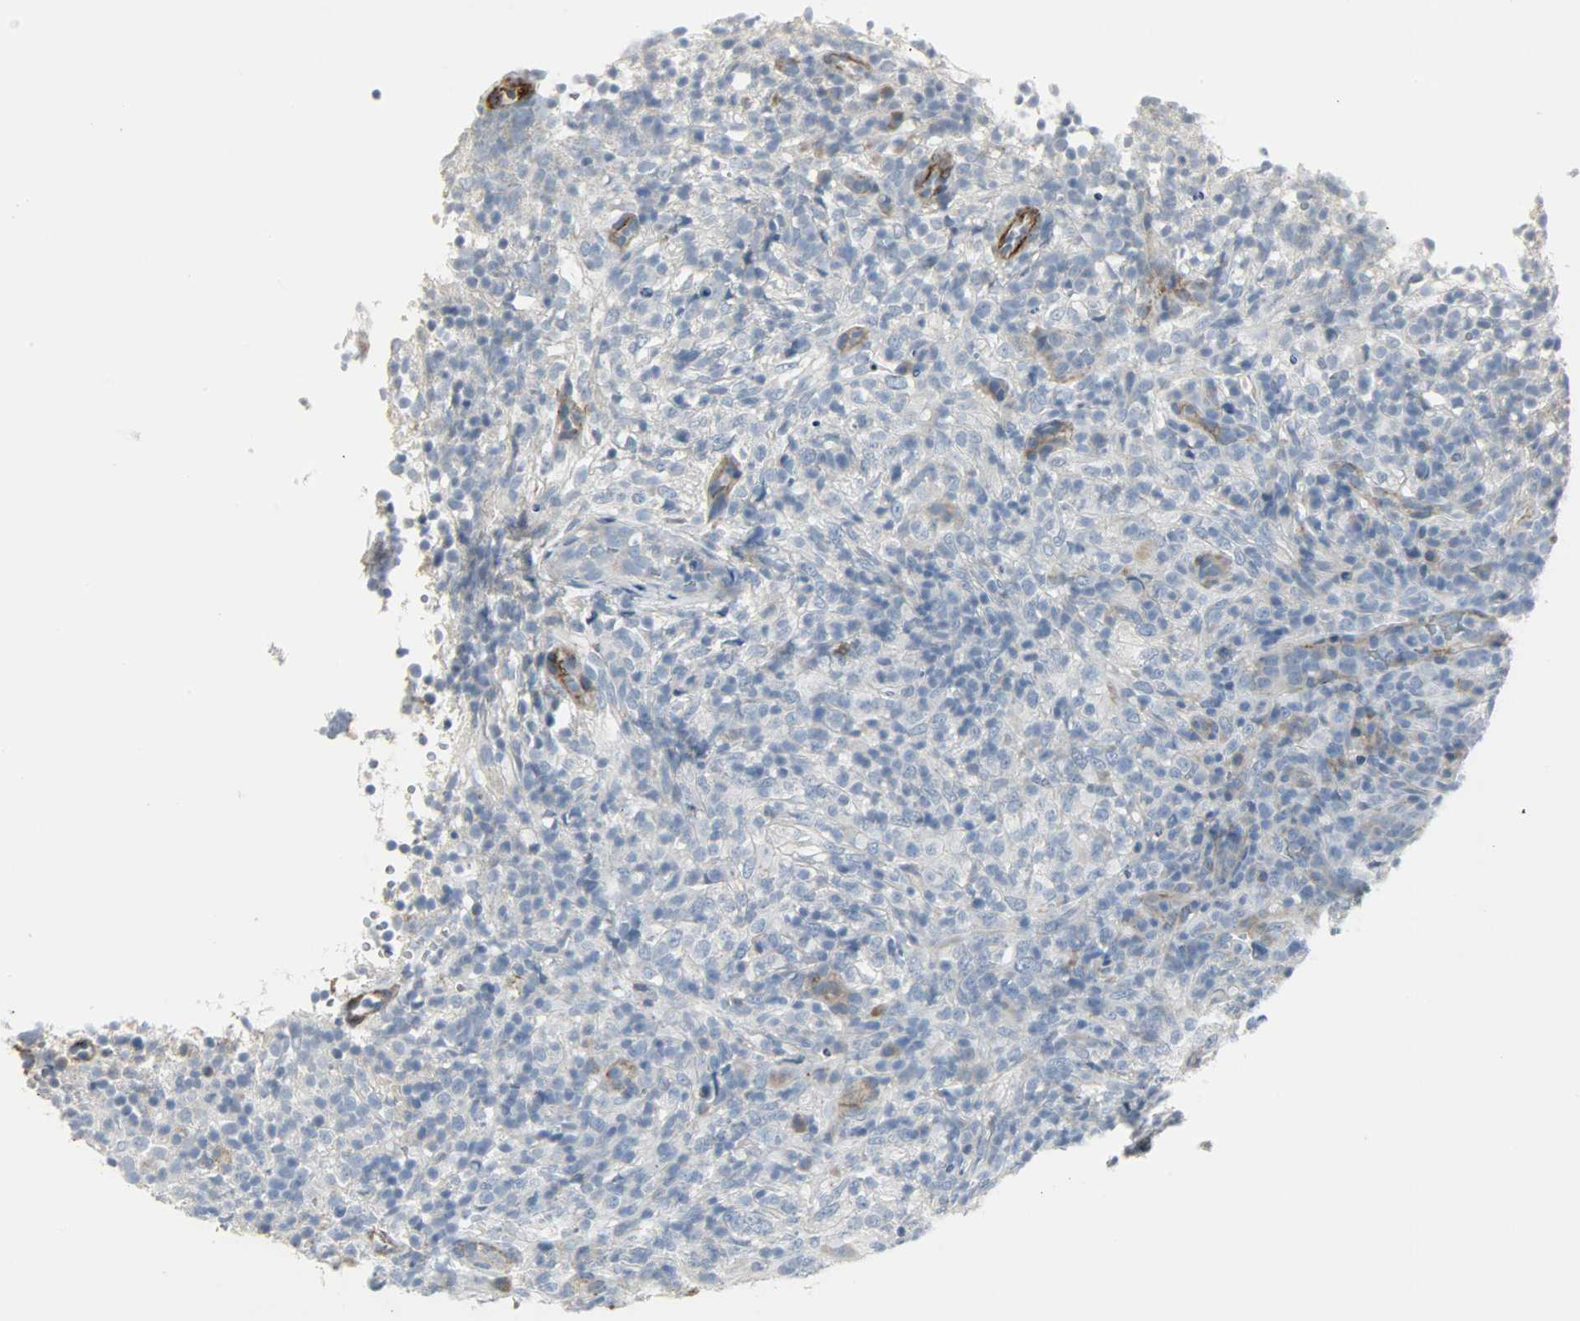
{"staining": {"intensity": "weak", "quantity": "<25%", "location": "cytoplasmic/membranous"}, "tissue": "lymphoma", "cell_type": "Tumor cells", "image_type": "cancer", "snomed": [{"axis": "morphology", "description": "Malignant lymphoma, non-Hodgkin's type, High grade"}, {"axis": "topography", "description": "Lymph node"}], "caption": "This is an immunohistochemistry (IHC) photomicrograph of human lymphoma. There is no staining in tumor cells.", "gene": "ENPEP", "patient": {"sex": "female", "age": 76}}